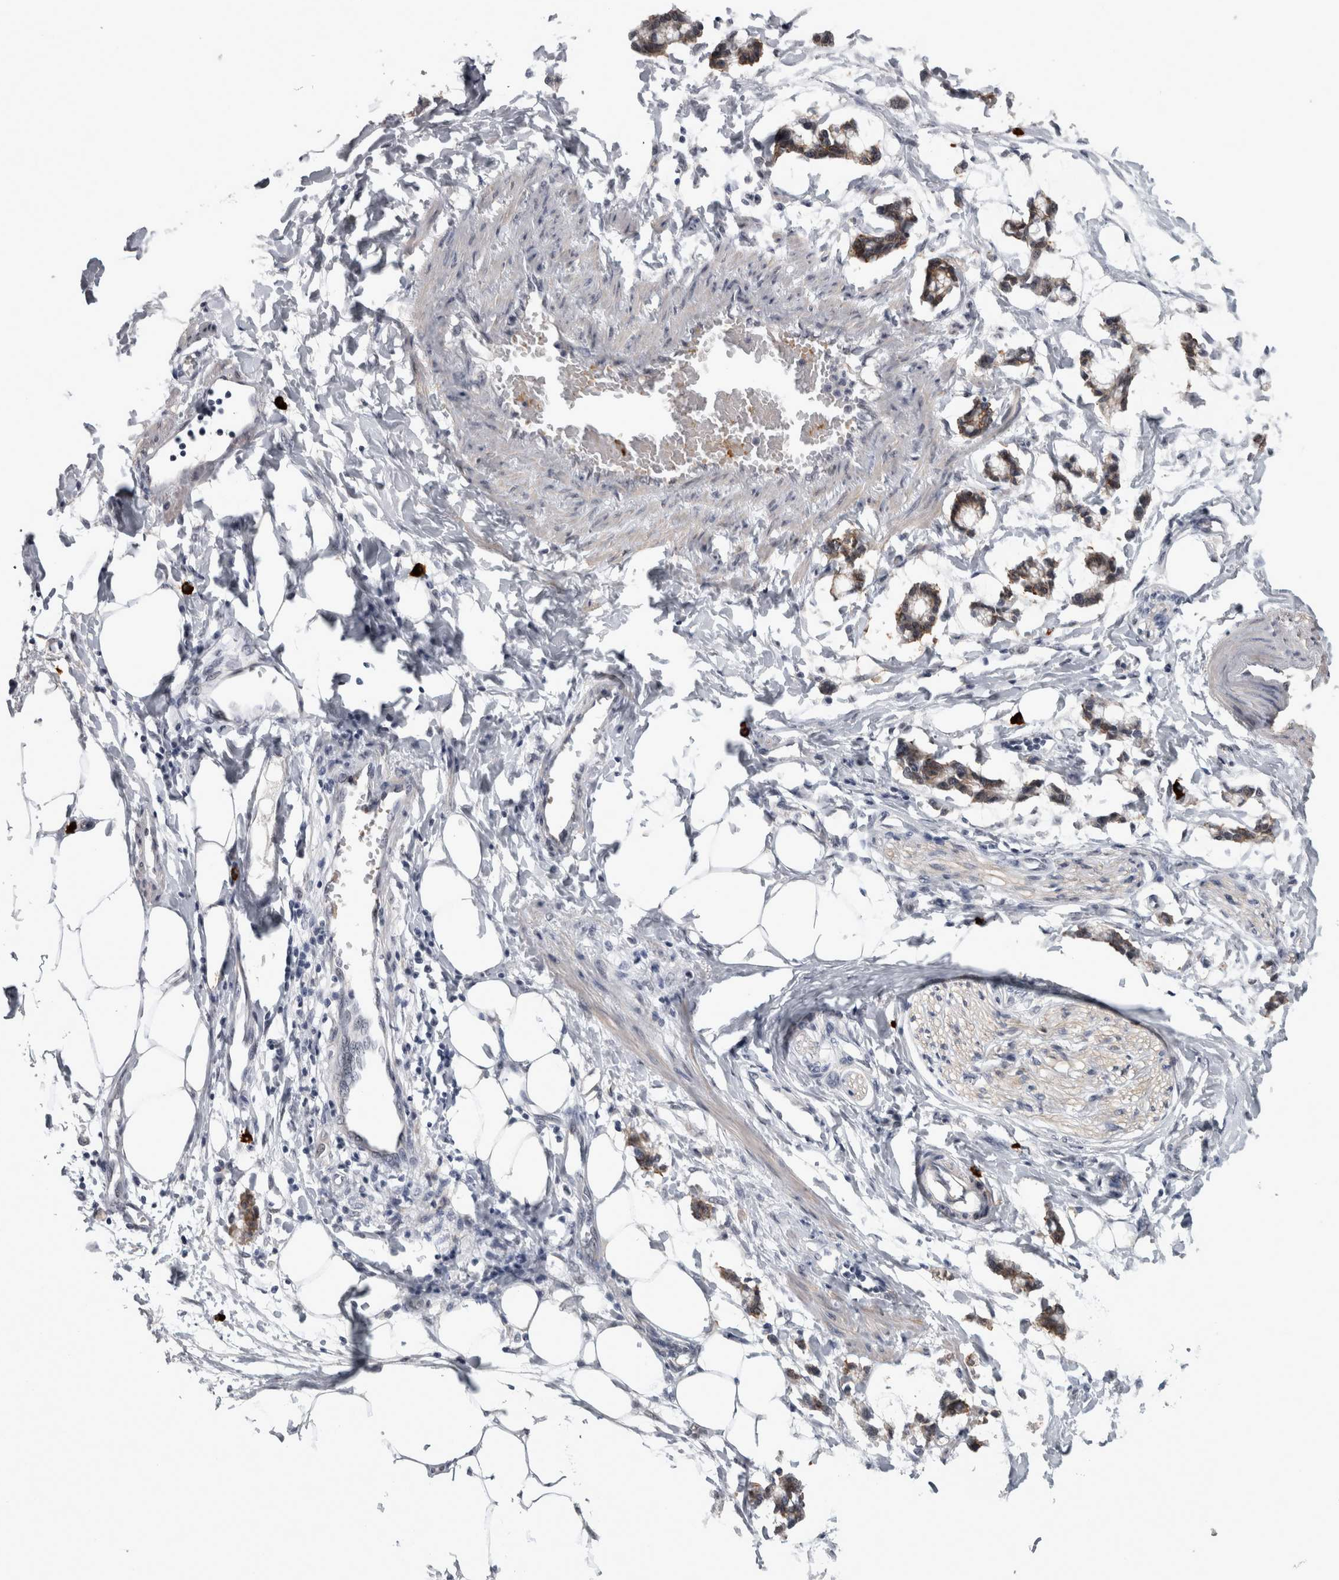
{"staining": {"intensity": "negative", "quantity": "none", "location": "none"}, "tissue": "adipose tissue", "cell_type": "Adipocytes", "image_type": "normal", "snomed": [{"axis": "morphology", "description": "Normal tissue, NOS"}, {"axis": "morphology", "description": "Adenocarcinoma, NOS"}, {"axis": "topography", "description": "Colon"}, {"axis": "topography", "description": "Peripheral nerve tissue"}], "caption": "Immunohistochemistry (IHC) micrograph of unremarkable adipose tissue stained for a protein (brown), which reveals no staining in adipocytes.", "gene": "PEBP4", "patient": {"sex": "male", "age": 14}}